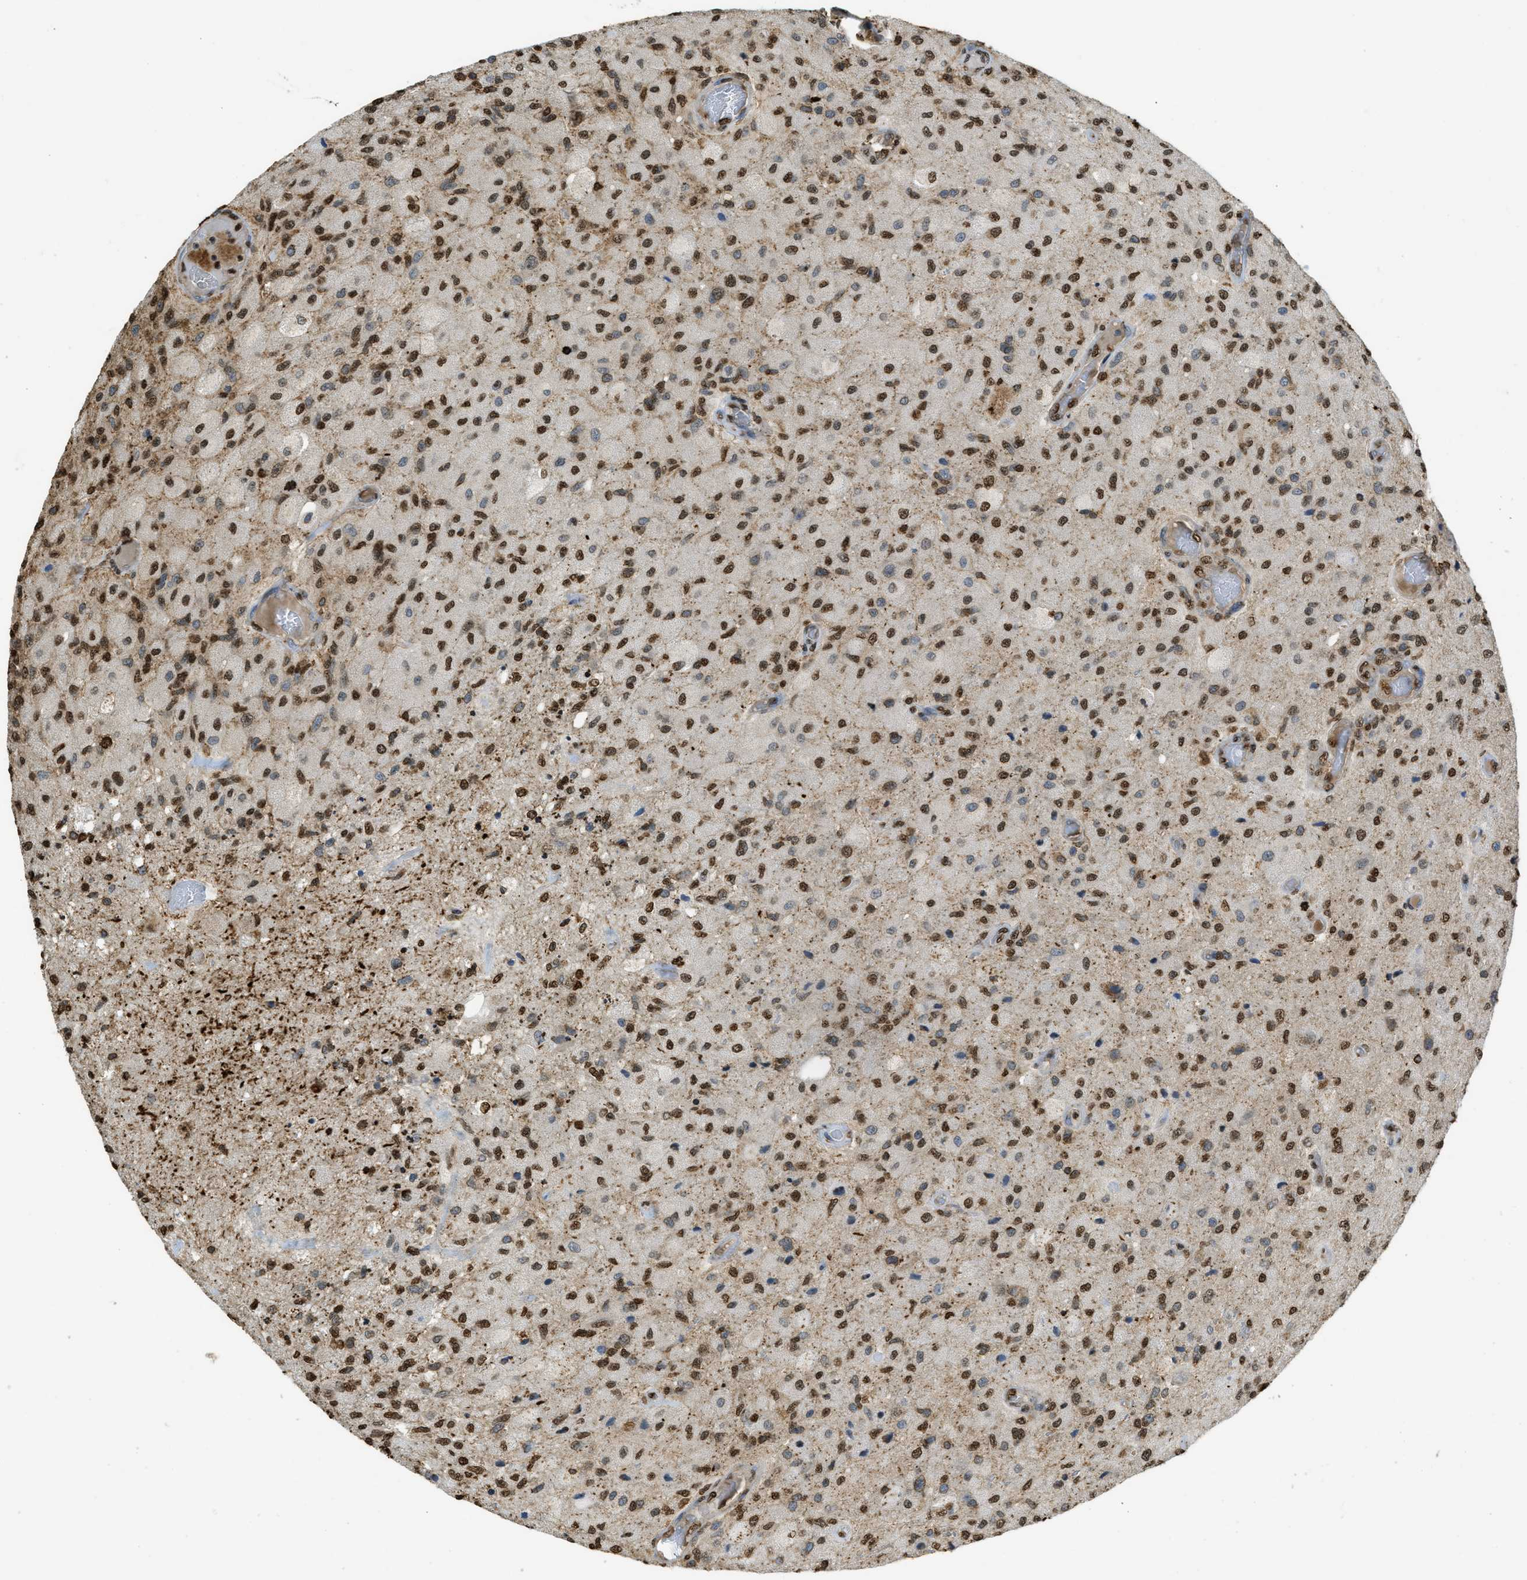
{"staining": {"intensity": "strong", "quantity": ">75%", "location": "nuclear"}, "tissue": "glioma", "cell_type": "Tumor cells", "image_type": "cancer", "snomed": [{"axis": "morphology", "description": "Normal tissue, NOS"}, {"axis": "morphology", "description": "Glioma, malignant, High grade"}, {"axis": "topography", "description": "Cerebral cortex"}], "caption": "This image reveals IHC staining of human malignant glioma (high-grade), with high strong nuclear positivity in approximately >75% of tumor cells.", "gene": "NR5A2", "patient": {"sex": "male", "age": 77}}